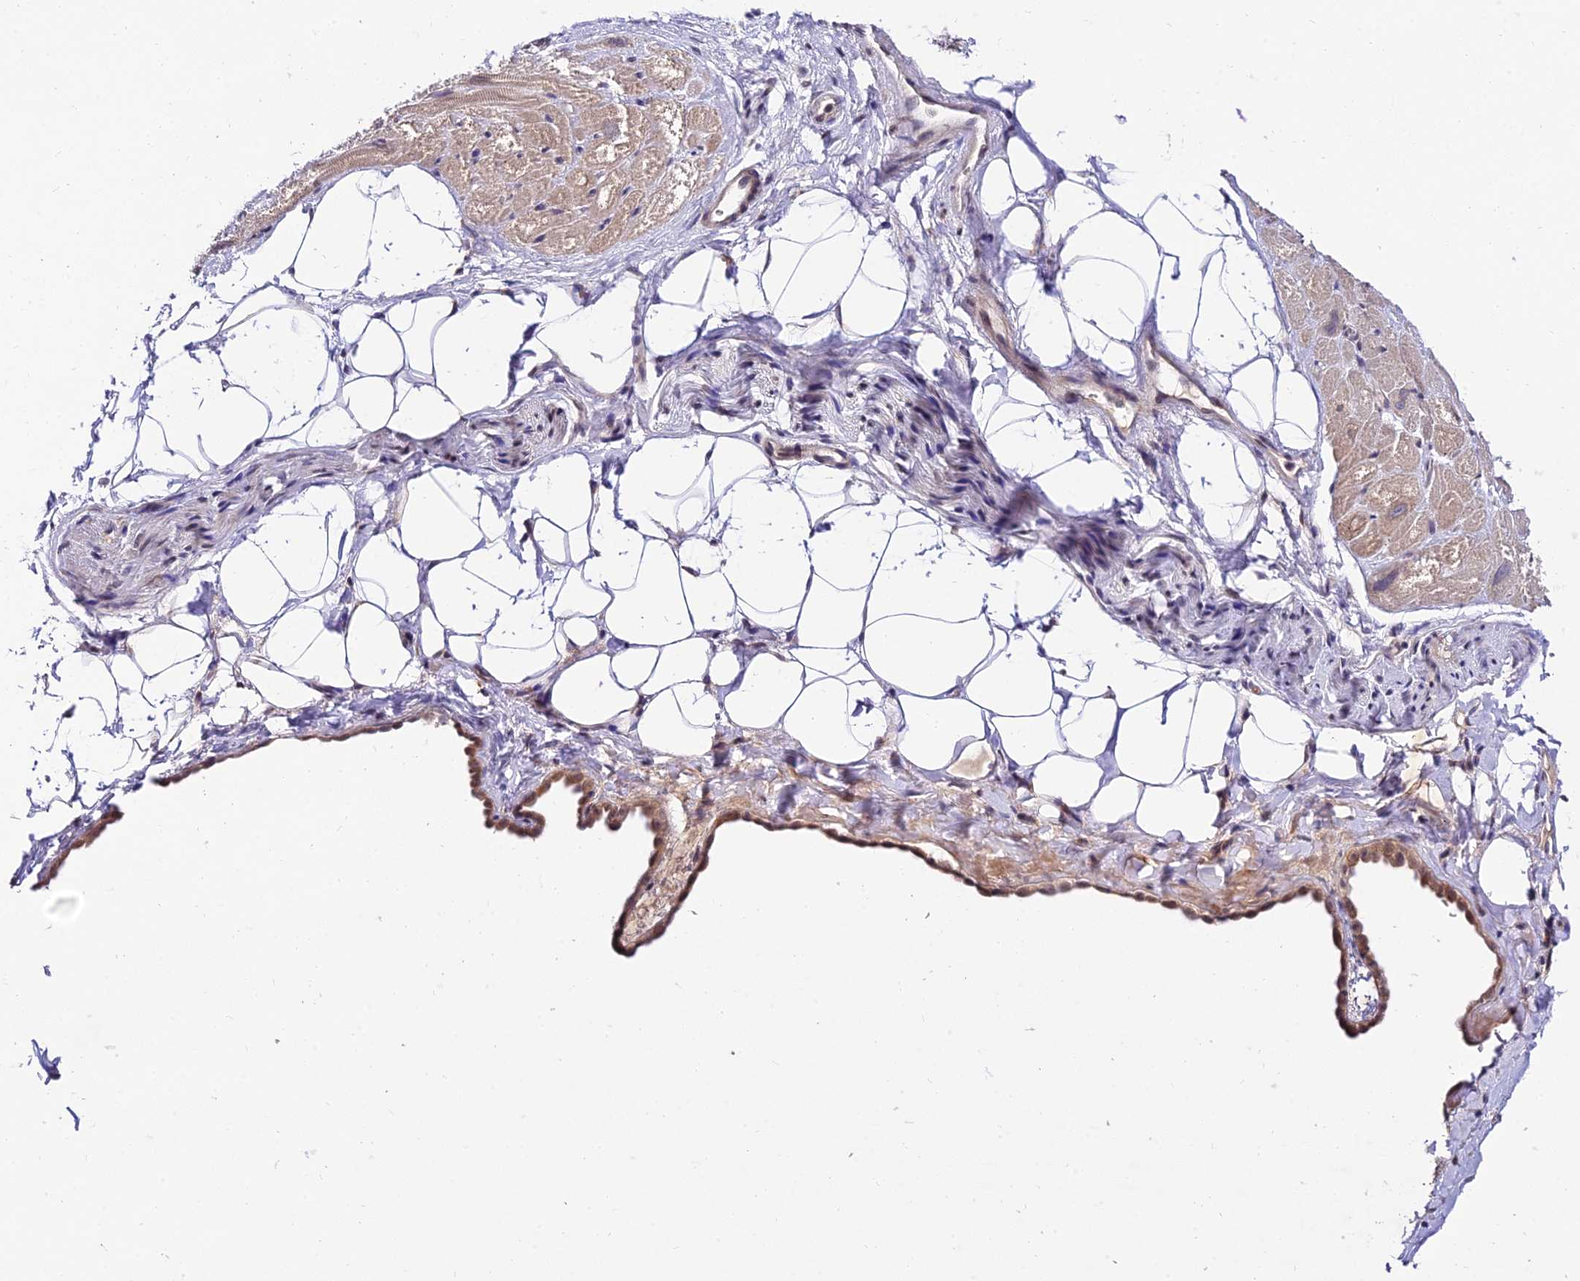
{"staining": {"intensity": "weak", "quantity": ">75%", "location": "cytoplasmic/membranous"}, "tissue": "heart muscle", "cell_type": "Cardiomyocytes", "image_type": "normal", "snomed": [{"axis": "morphology", "description": "Normal tissue, NOS"}, {"axis": "topography", "description": "Heart"}], "caption": "Heart muscle stained with immunohistochemistry (IHC) demonstrates weak cytoplasmic/membranous staining in approximately >75% of cardiomyocytes.", "gene": "CDNF", "patient": {"sex": "male", "age": 50}}